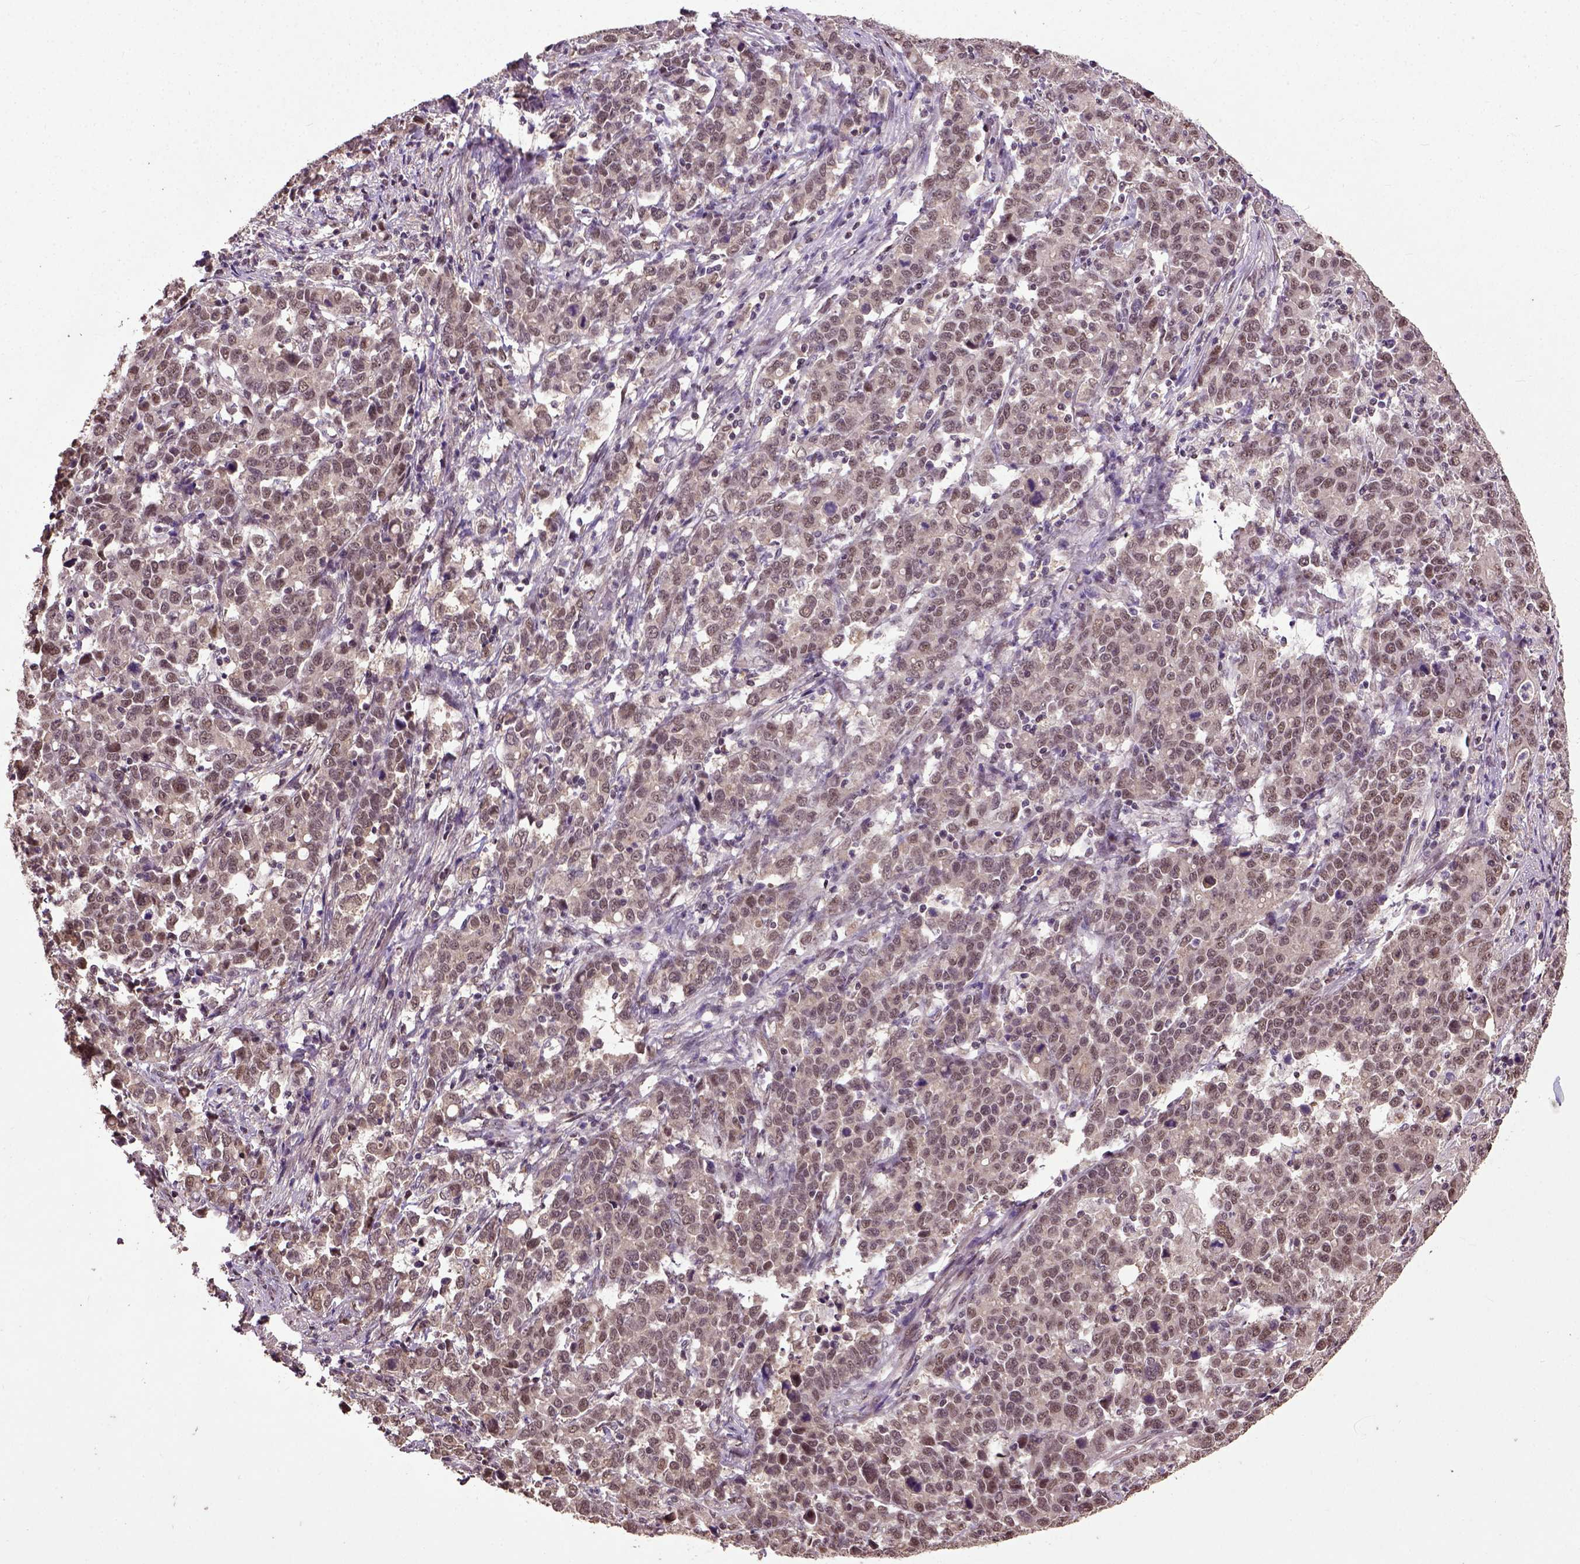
{"staining": {"intensity": "moderate", "quantity": ">75%", "location": "nuclear"}, "tissue": "stomach cancer", "cell_type": "Tumor cells", "image_type": "cancer", "snomed": [{"axis": "morphology", "description": "Adenocarcinoma, NOS"}, {"axis": "topography", "description": "Stomach, upper"}], "caption": "A medium amount of moderate nuclear expression is seen in approximately >75% of tumor cells in stomach adenocarcinoma tissue.", "gene": "UBA3", "patient": {"sex": "male", "age": 69}}